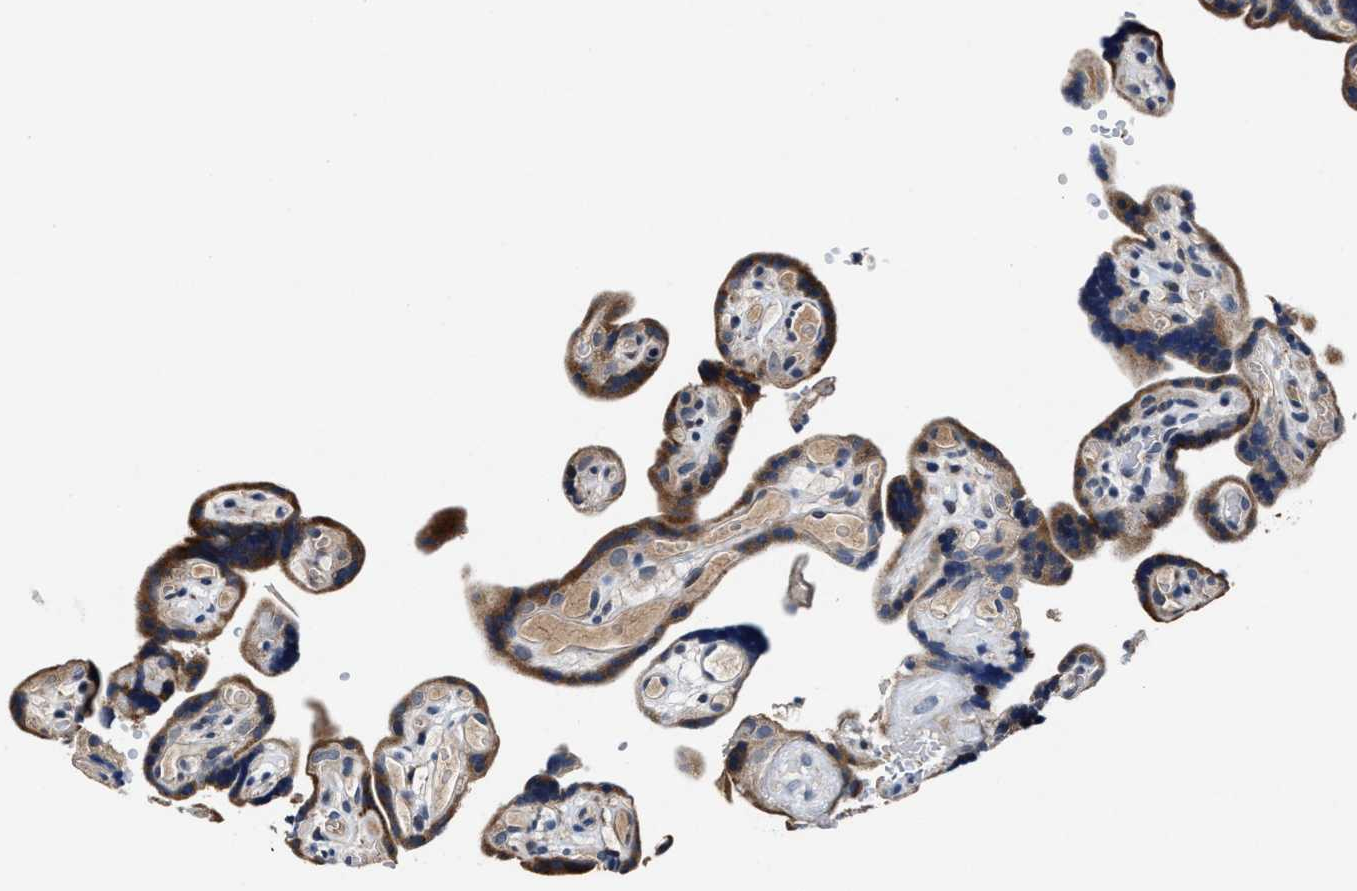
{"staining": {"intensity": "moderate", "quantity": ">75%", "location": "cytoplasmic/membranous"}, "tissue": "placenta", "cell_type": "Decidual cells", "image_type": "normal", "snomed": [{"axis": "morphology", "description": "Normal tissue, NOS"}, {"axis": "topography", "description": "Placenta"}], "caption": "Brown immunohistochemical staining in unremarkable human placenta displays moderate cytoplasmic/membranous positivity in about >75% of decidual cells.", "gene": "TMEM53", "patient": {"sex": "female", "age": 30}}